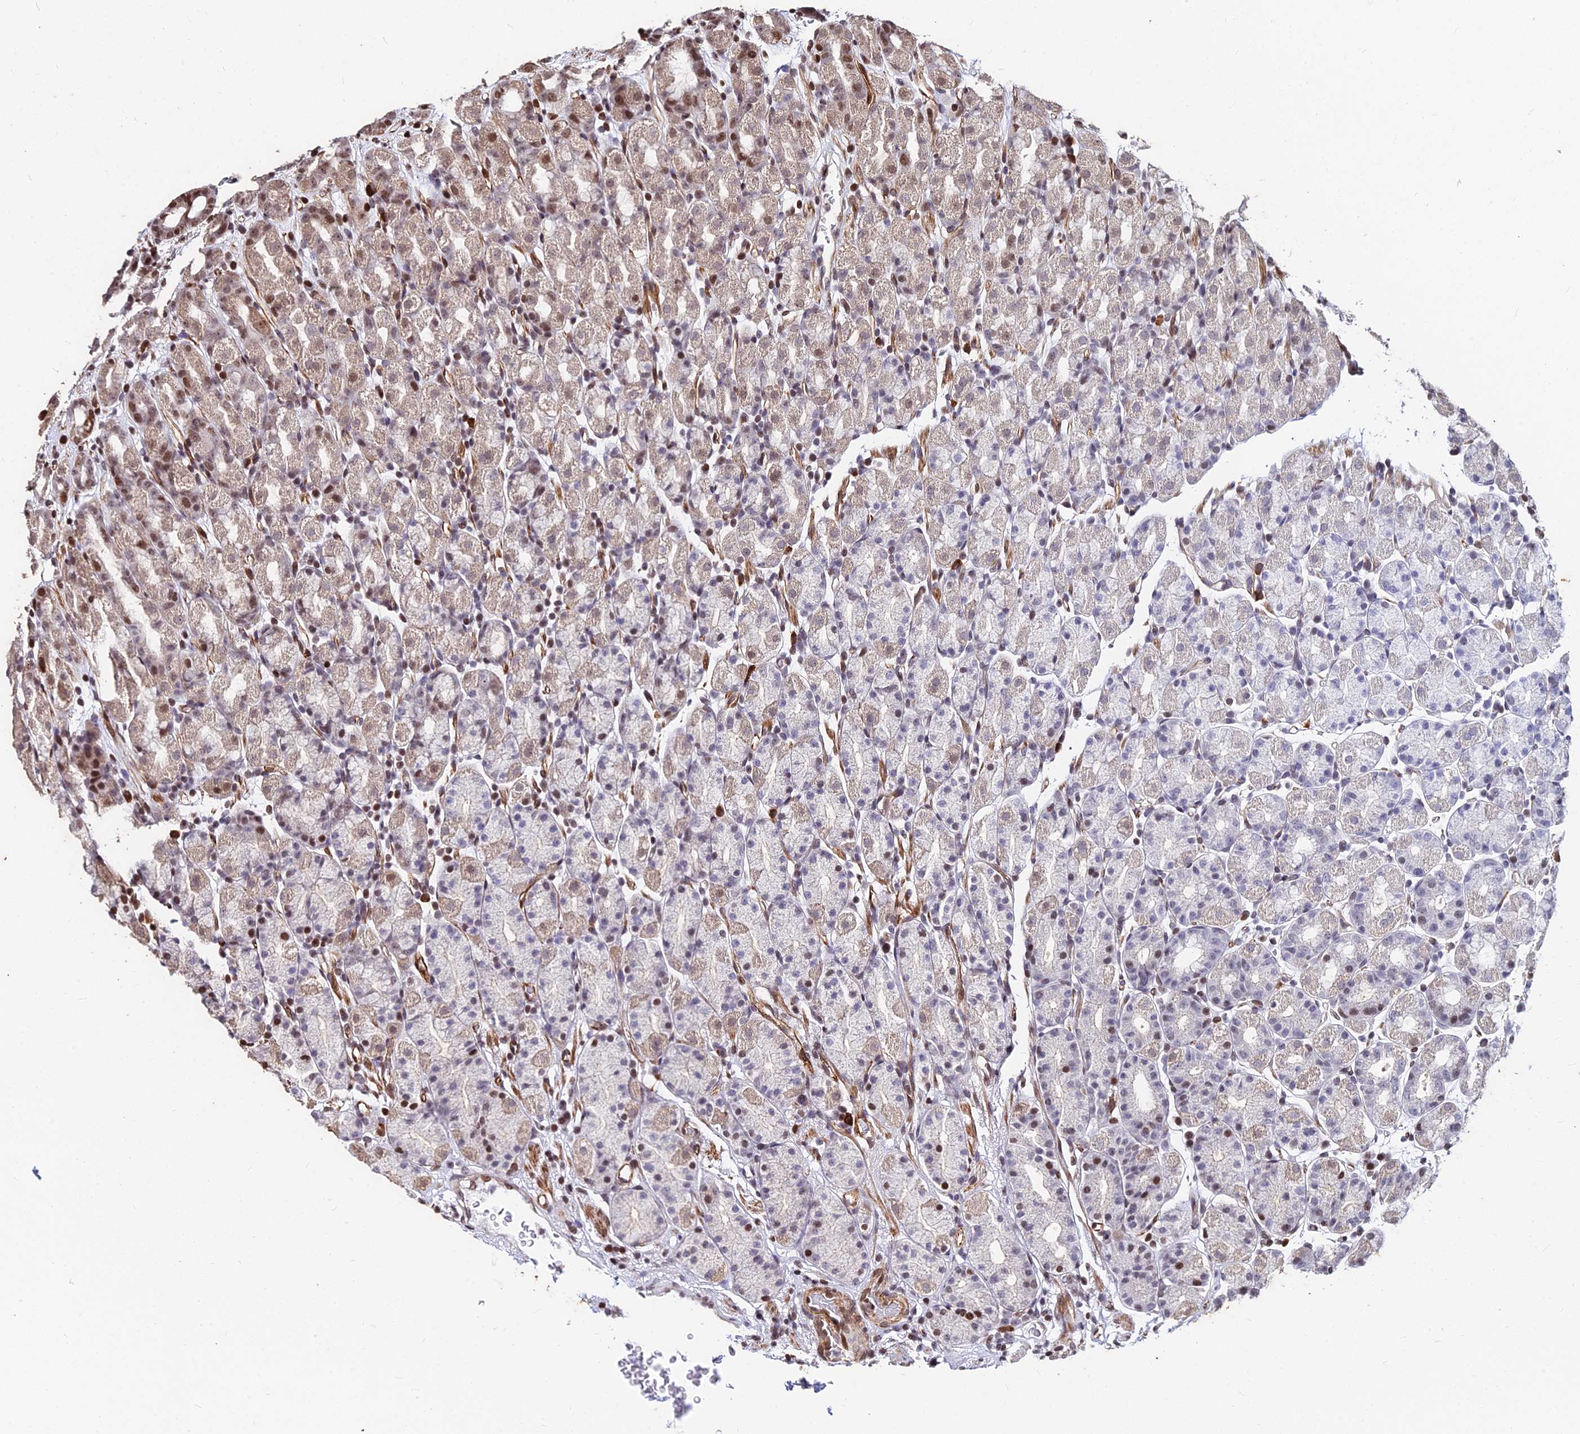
{"staining": {"intensity": "strong", "quantity": "25%-75%", "location": "nuclear"}, "tissue": "stomach", "cell_type": "Glandular cells", "image_type": "normal", "snomed": [{"axis": "morphology", "description": "Normal tissue, NOS"}, {"axis": "topography", "description": "Stomach, upper"}, {"axis": "topography", "description": "Stomach, lower"}, {"axis": "topography", "description": "Small intestine"}], "caption": "Protein expression analysis of benign stomach exhibits strong nuclear positivity in approximately 25%-75% of glandular cells.", "gene": "NYAP2", "patient": {"sex": "male", "age": 68}}